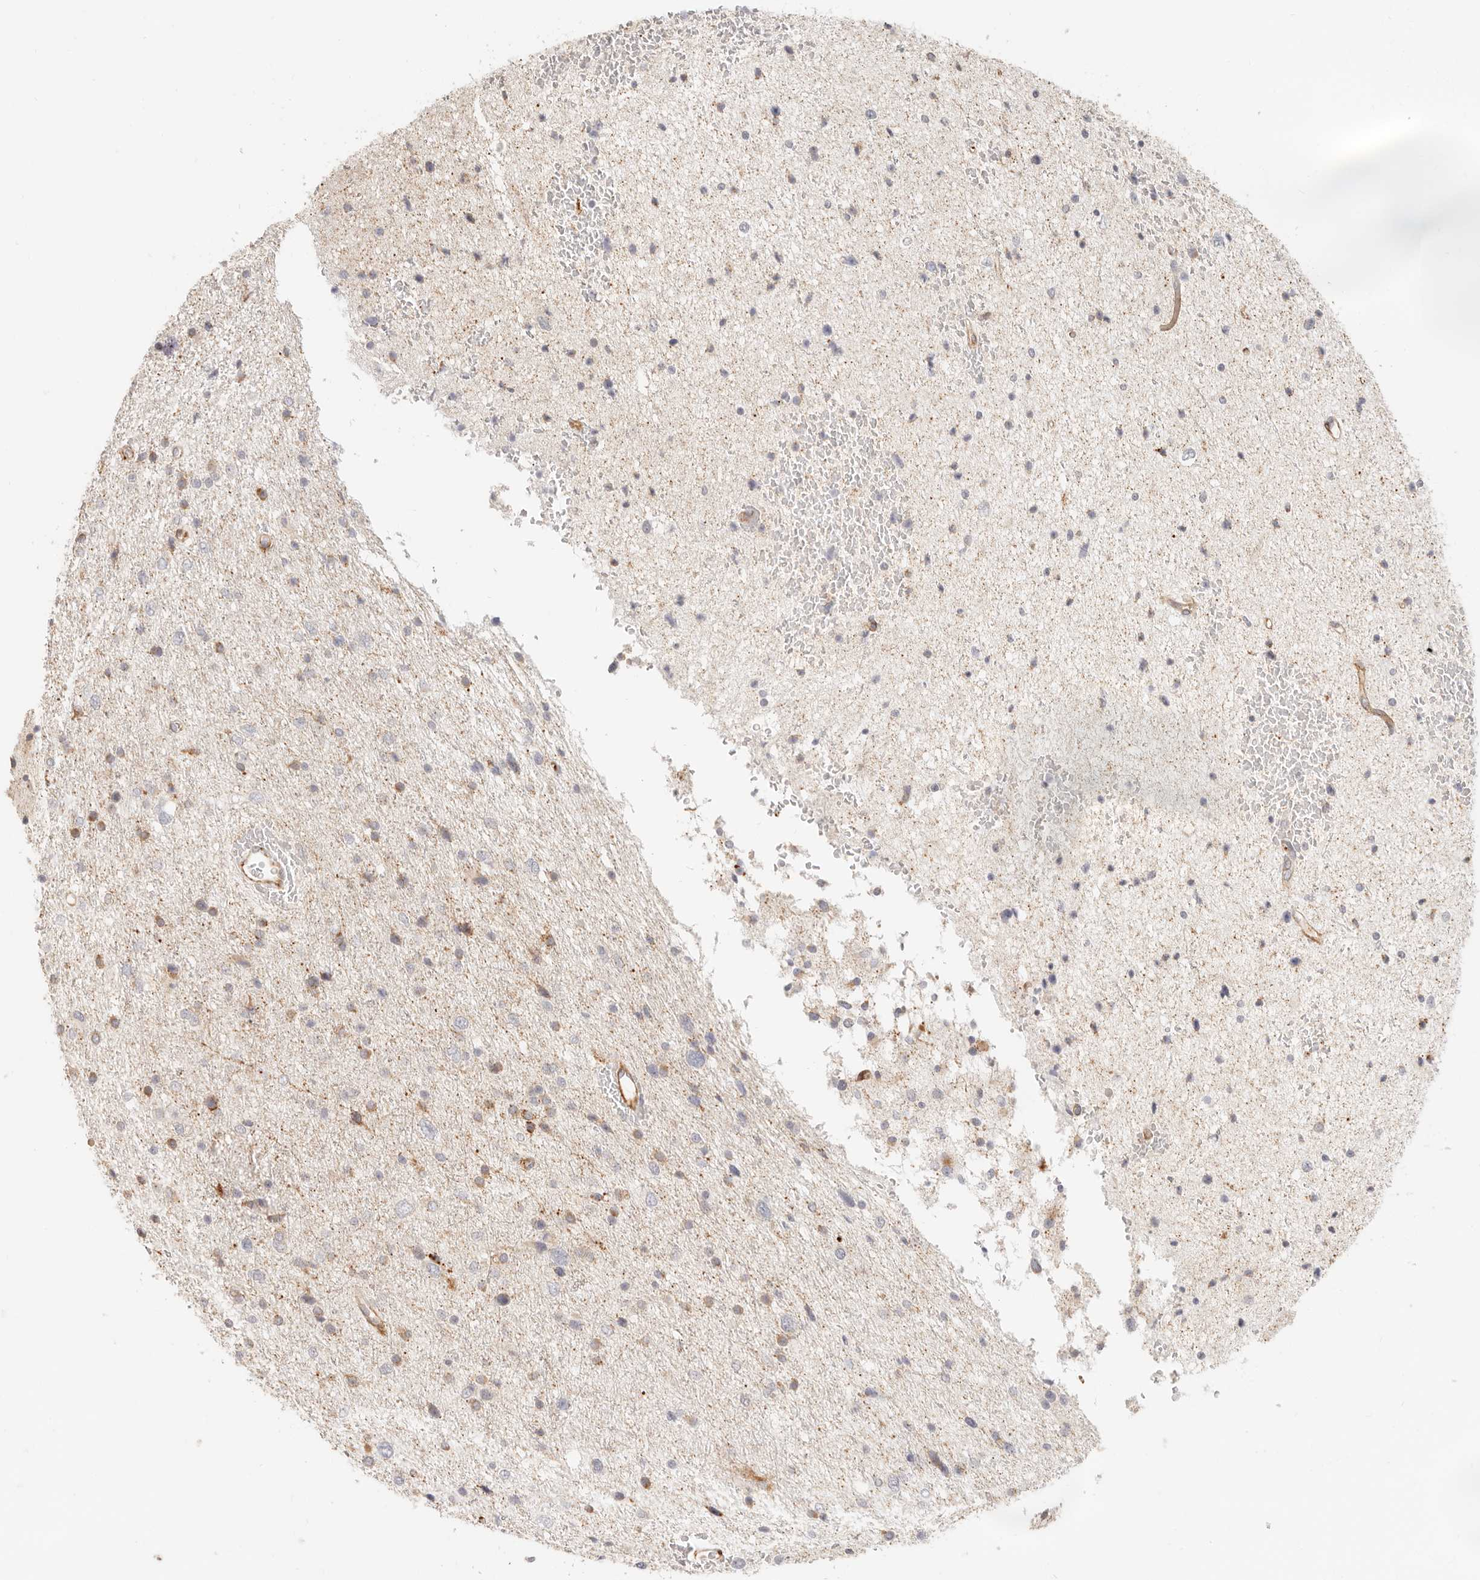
{"staining": {"intensity": "weak", "quantity": "25%-75%", "location": "cytoplasmic/membranous"}, "tissue": "glioma", "cell_type": "Tumor cells", "image_type": "cancer", "snomed": [{"axis": "morphology", "description": "Glioma, malignant, Low grade"}, {"axis": "topography", "description": "Cerebral cortex"}], "caption": "Immunohistochemical staining of malignant glioma (low-grade) demonstrates low levels of weak cytoplasmic/membranous protein positivity in about 25%-75% of tumor cells.", "gene": "SASS6", "patient": {"sex": "female", "age": 39}}